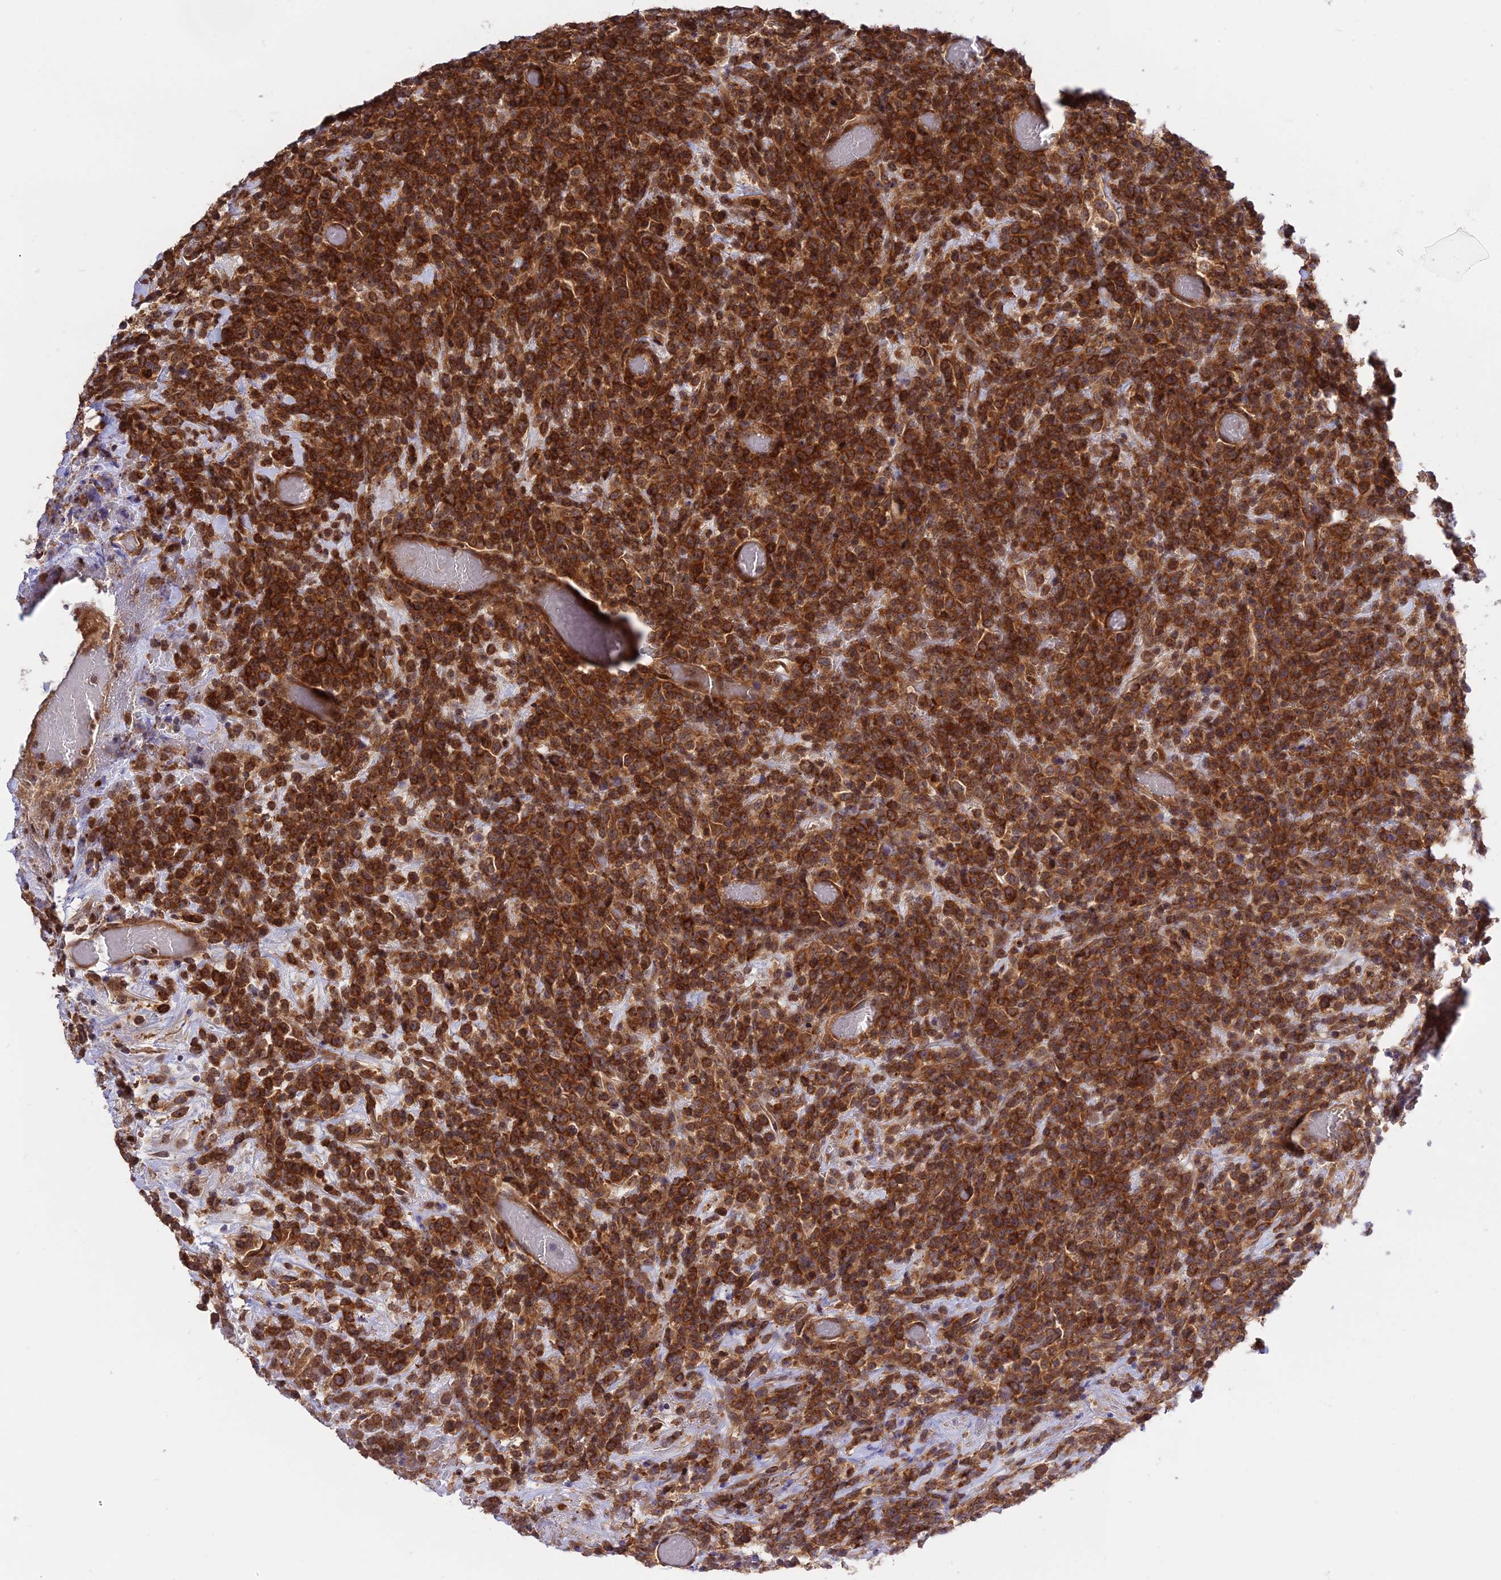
{"staining": {"intensity": "strong", "quantity": ">75%", "location": "cytoplasmic/membranous"}, "tissue": "lymphoma", "cell_type": "Tumor cells", "image_type": "cancer", "snomed": [{"axis": "morphology", "description": "Malignant lymphoma, non-Hodgkin's type, High grade"}, {"axis": "topography", "description": "Colon"}], "caption": "Approximately >75% of tumor cells in lymphoma exhibit strong cytoplasmic/membranous protein positivity as visualized by brown immunohistochemical staining.", "gene": "SMG6", "patient": {"sex": "female", "age": 53}}